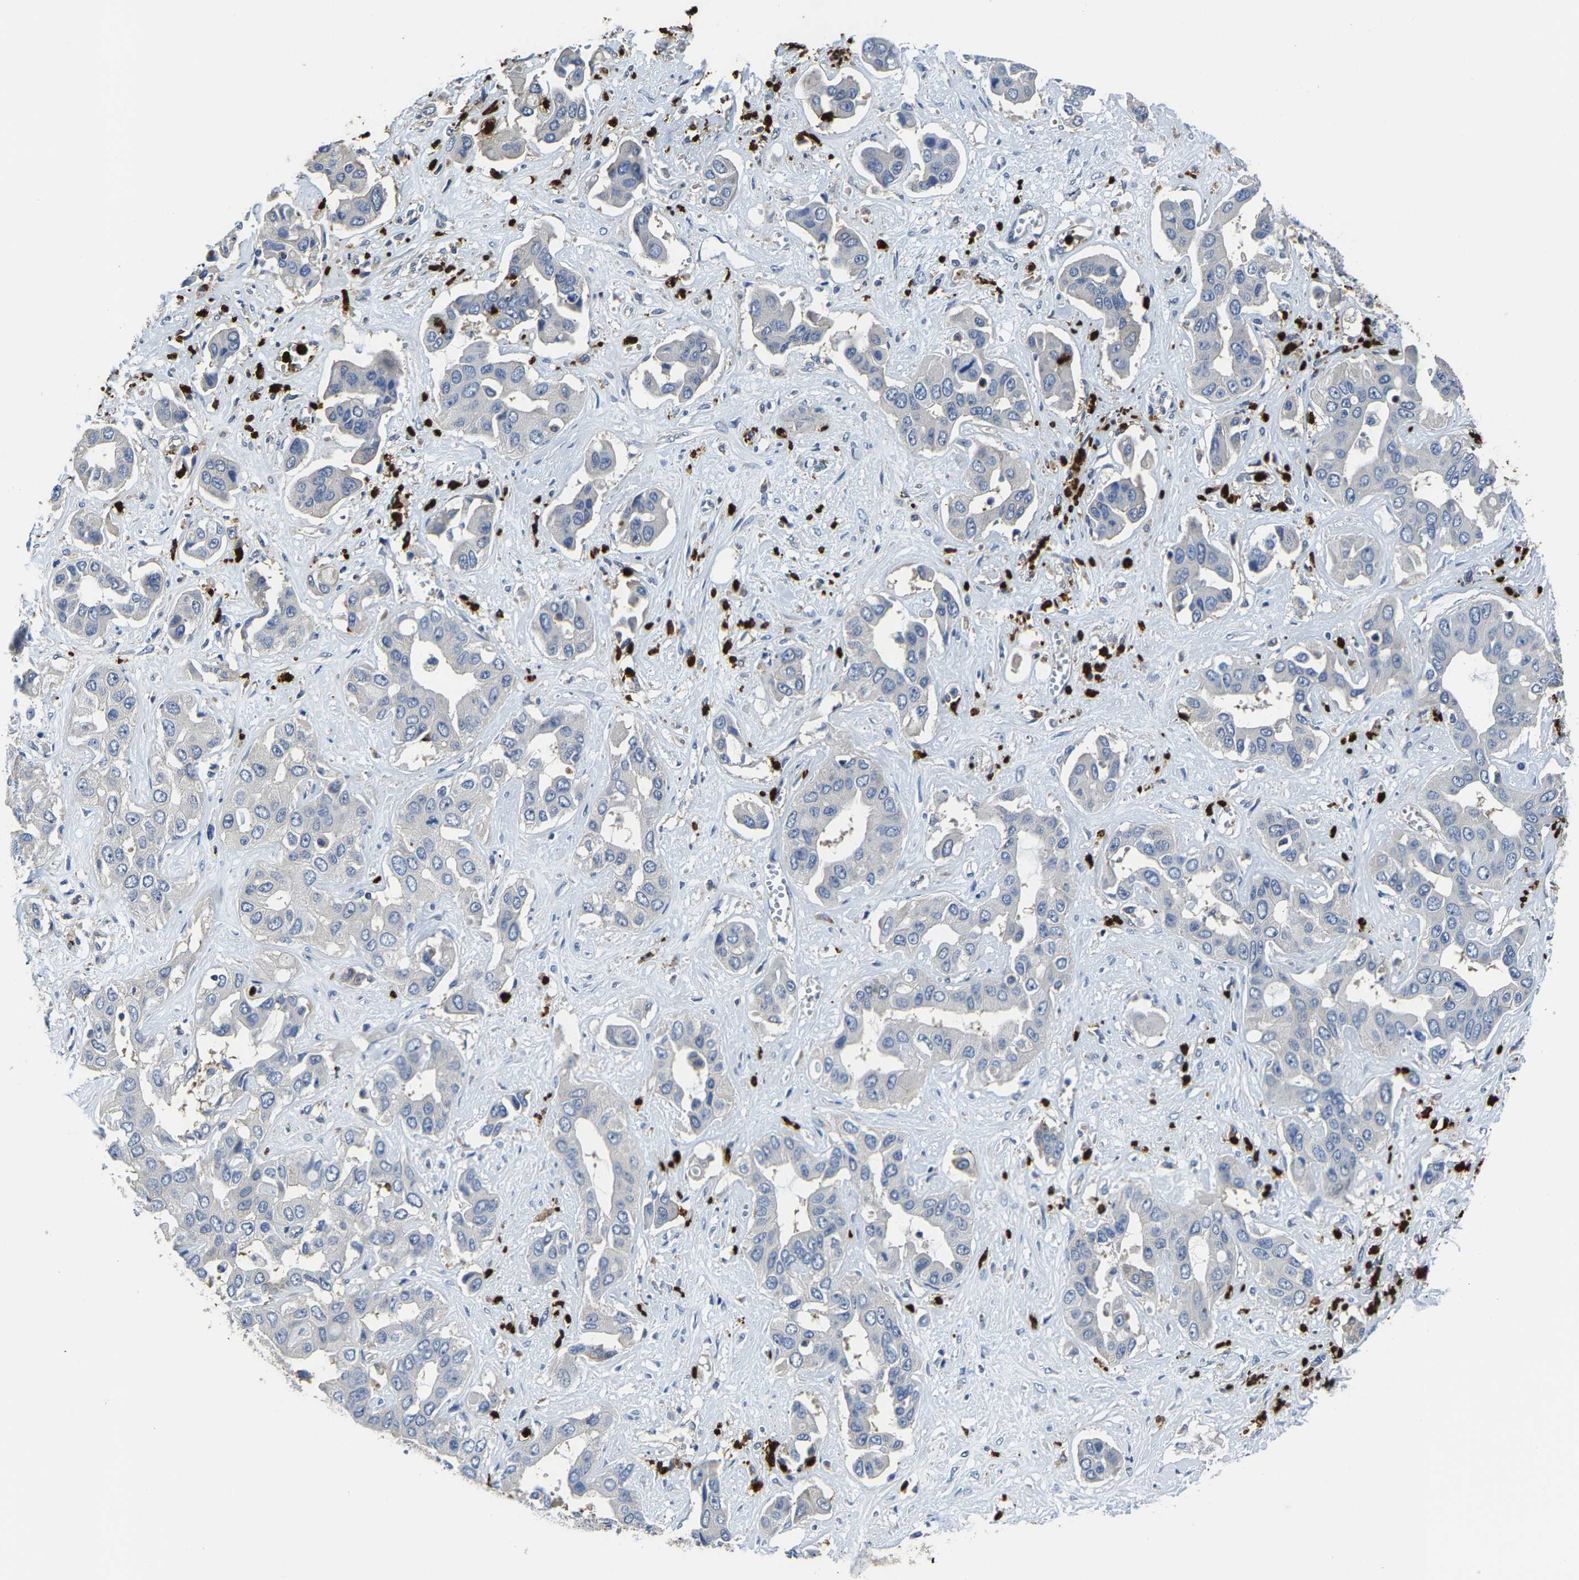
{"staining": {"intensity": "negative", "quantity": "none", "location": "none"}, "tissue": "liver cancer", "cell_type": "Tumor cells", "image_type": "cancer", "snomed": [{"axis": "morphology", "description": "Cholangiocarcinoma"}, {"axis": "topography", "description": "Liver"}], "caption": "The immunohistochemistry (IHC) image has no significant positivity in tumor cells of liver cancer tissue.", "gene": "TRAF6", "patient": {"sex": "female", "age": 52}}